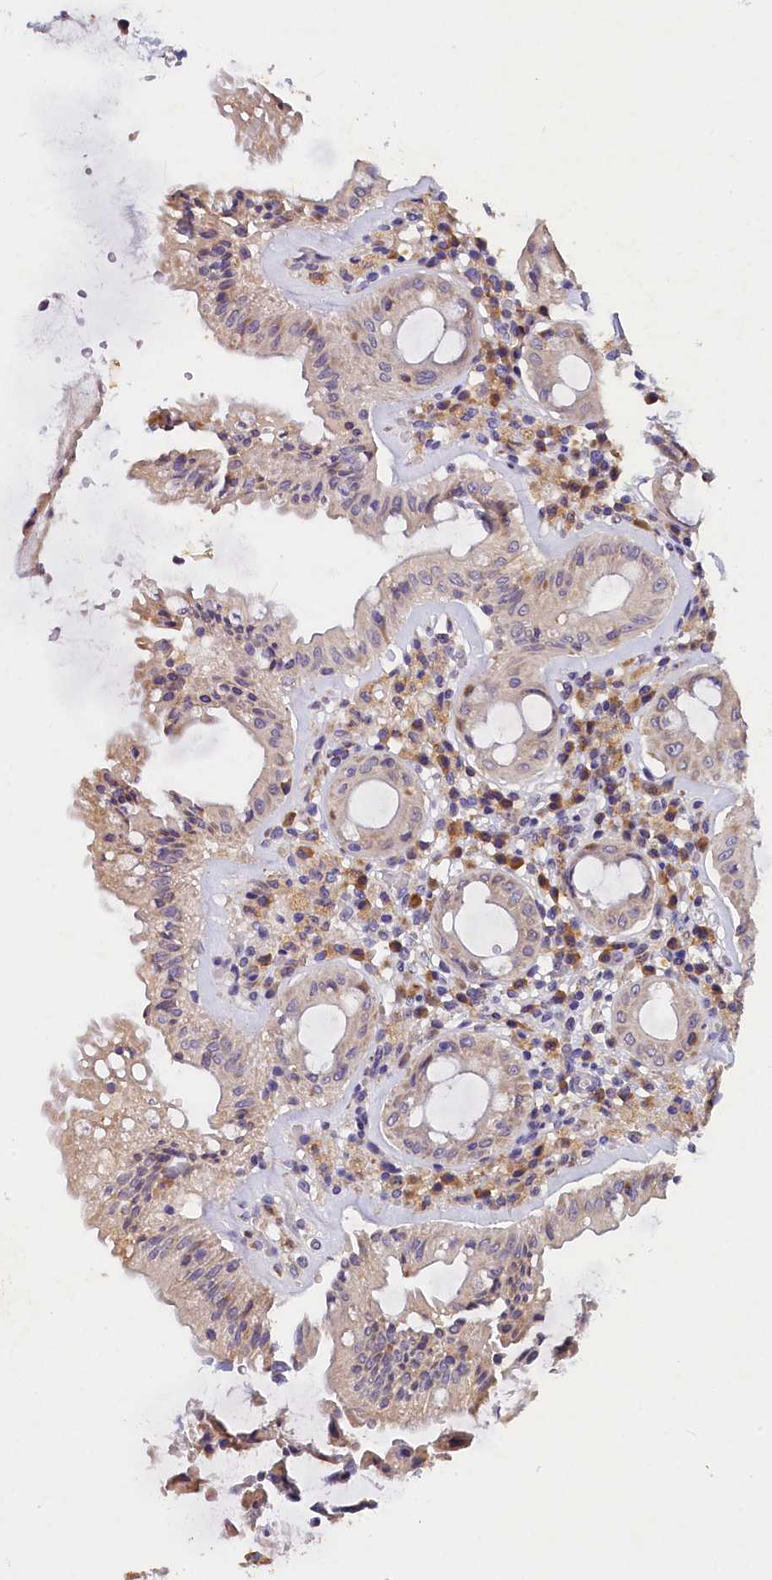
{"staining": {"intensity": "moderate", "quantity": "<25%", "location": "cytoplasmic/membranous"}, "tissue": "rectum", "cell_type": "Glandular cells", "image_type": "normal", "snomed": [{"axis": "morphology", "description": "Normal tissue, NOS"}, {"axis": "topography", "description": "Rectum"}], "caption": "Human rectum stained for a protein (brown) shows moderate cytoplasmic/membranous positive staining in approximately <25% of glandular cells.", "gene": "ST7L", "patient": {"sex": "female", "age": 57}}